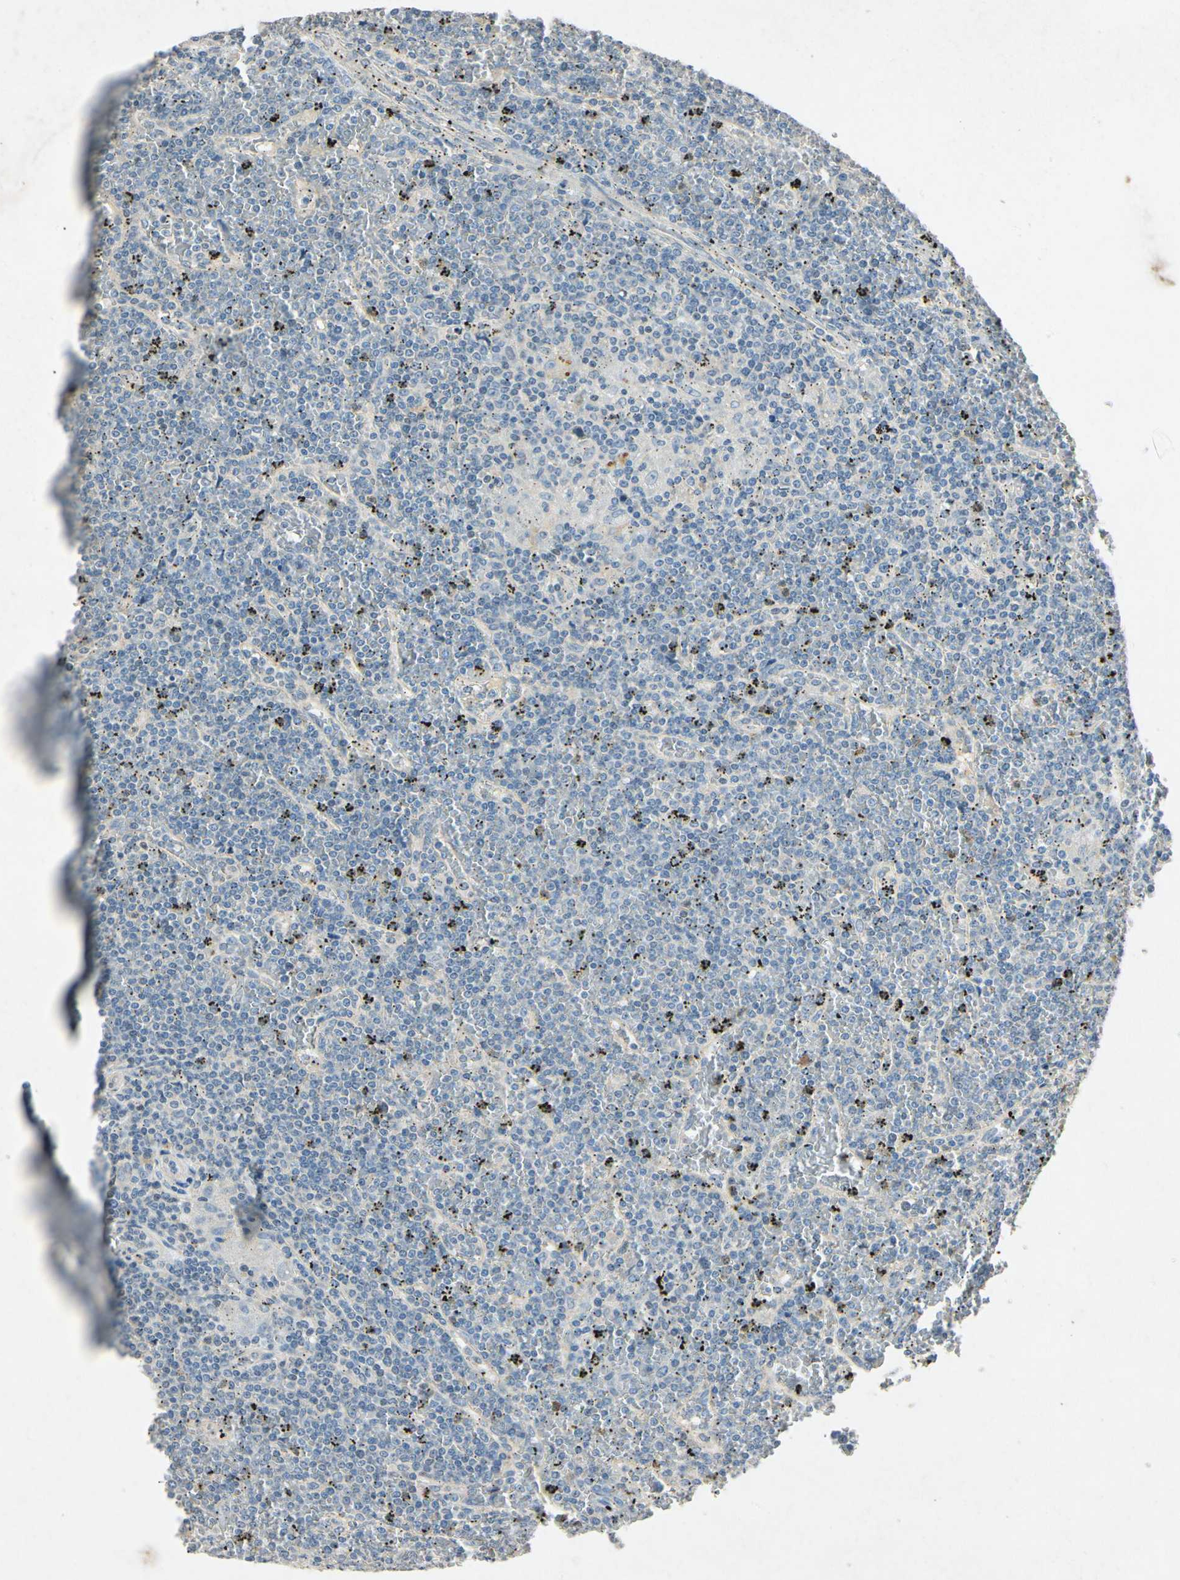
{"staining": {"intensity": "negative", "quantity": "none", "location": "none"}, "tissue": "lymphoma", "cell_type": "Tumor cells", "image_type": "cancer", "snomed": [{"axis": "morphology", "description": "Malignant lymphoma, non-Hodgkin's type, Low grade"}, {"axis": "topography", "description": "Spleen"}], "caption": "High power microscopy image of an immunohistochemistry (IHC) micrograph of low-grade malignant lymphoma, non-Hodgkin's type, revealing no significant positivity in tumor cells. (Brightfield microscopy of DAB immunohistochemistry at high magnification).", "gene": "HSPA1B", "patient": {"sex": "female", "age": 19}}